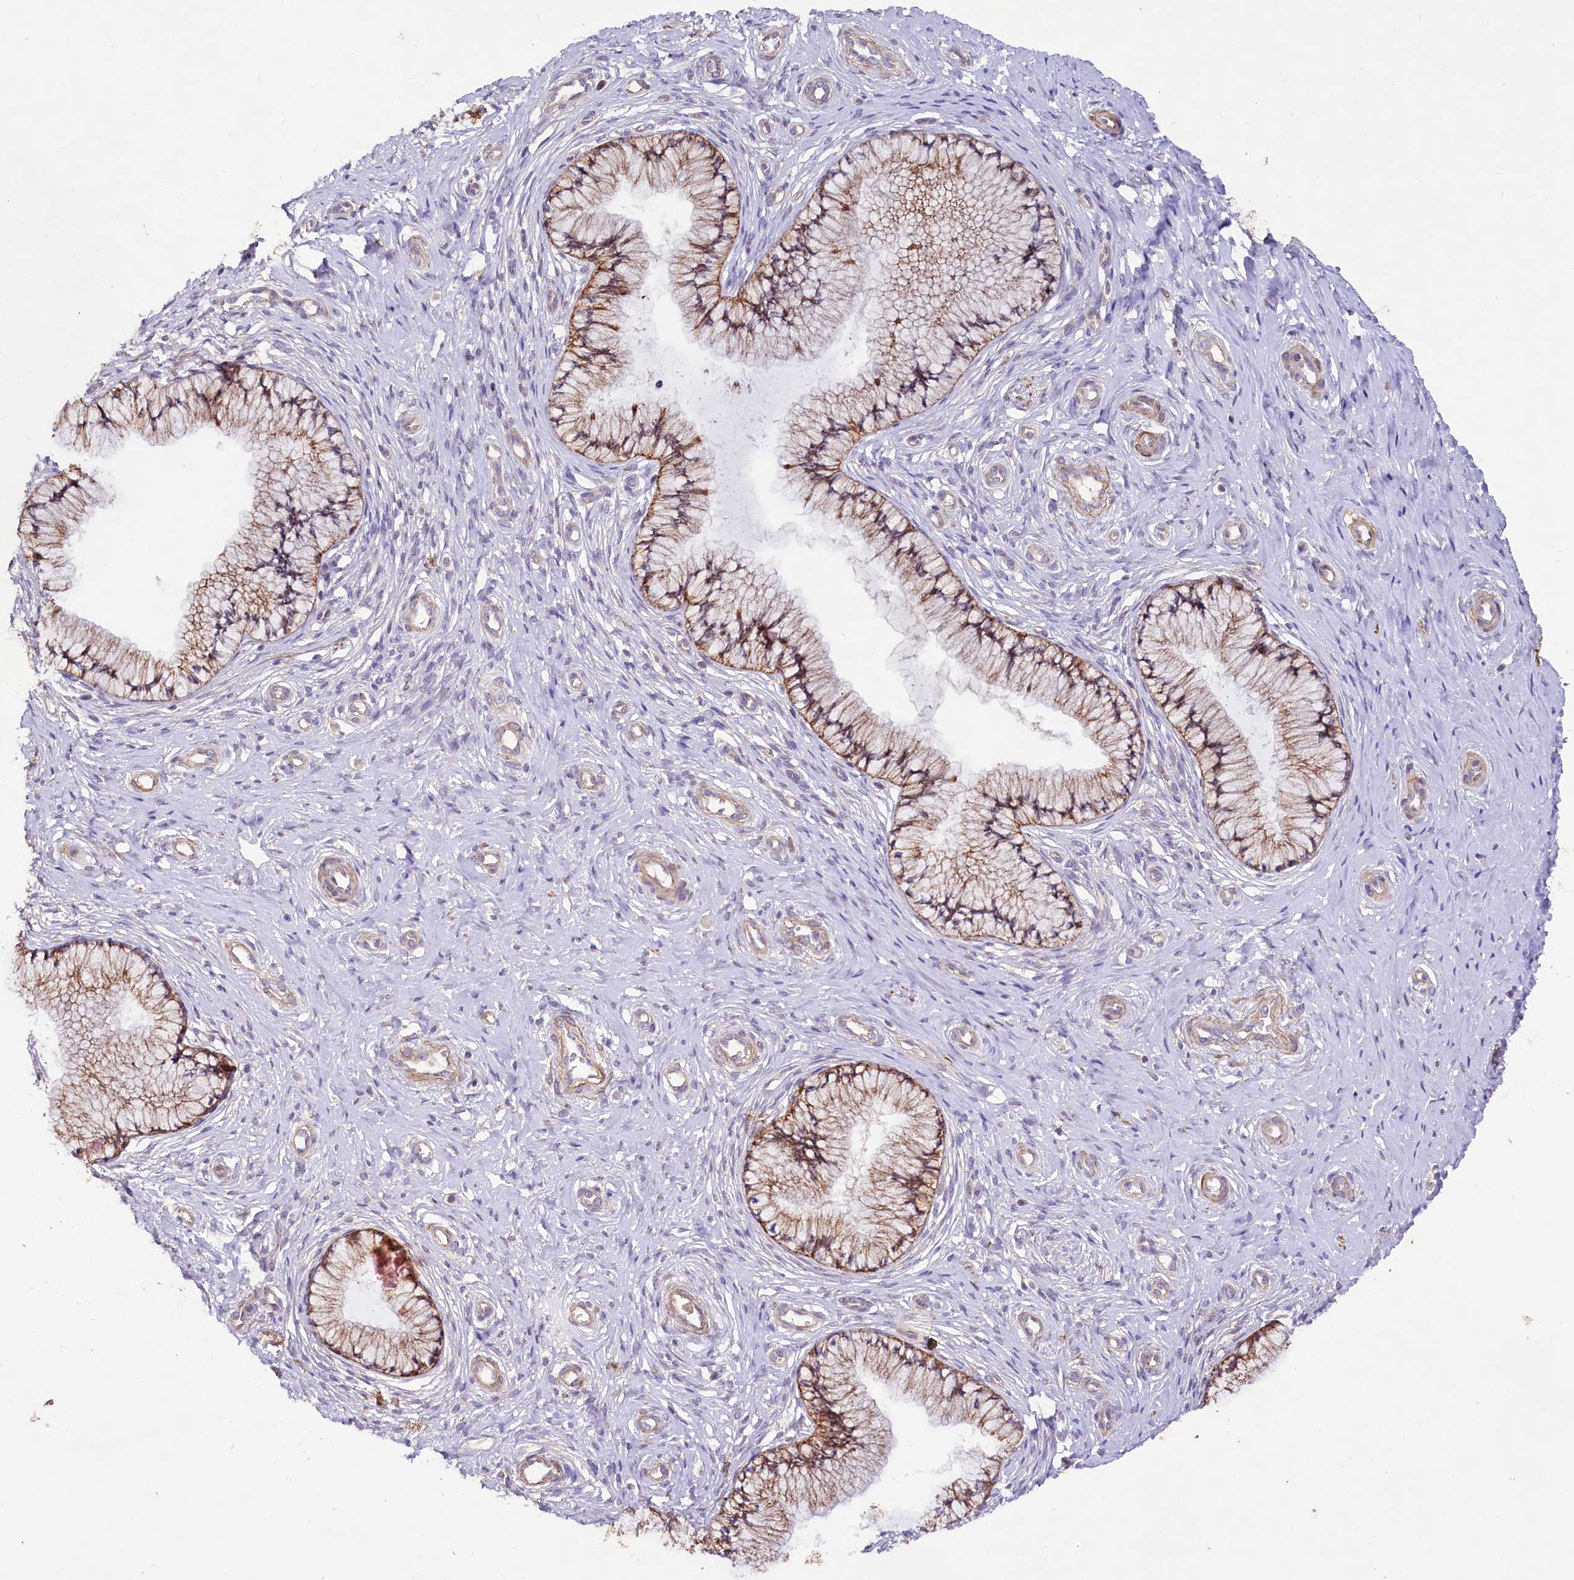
{"staining": {"intensity": "moderate", "quantity": ">75%", "location": "cytoplasmic/membranous"}, "tissue": "cervix", "cell_type": "Glandular cells", "image_type": "normal", "snomed": [{"axis": "morphology", "description": "Normal tissue, NOS"}, {"axis": "topography", "description": "Cervix"}], "caption": "Immunohistochemical staining of benign human cervix shows >75% levels of moderate cytoplasmic/membranous protein staining in approximately >75% of glandular cells.", "gene": "VPS11", "patient": {"sex": "female", "age": 36}}